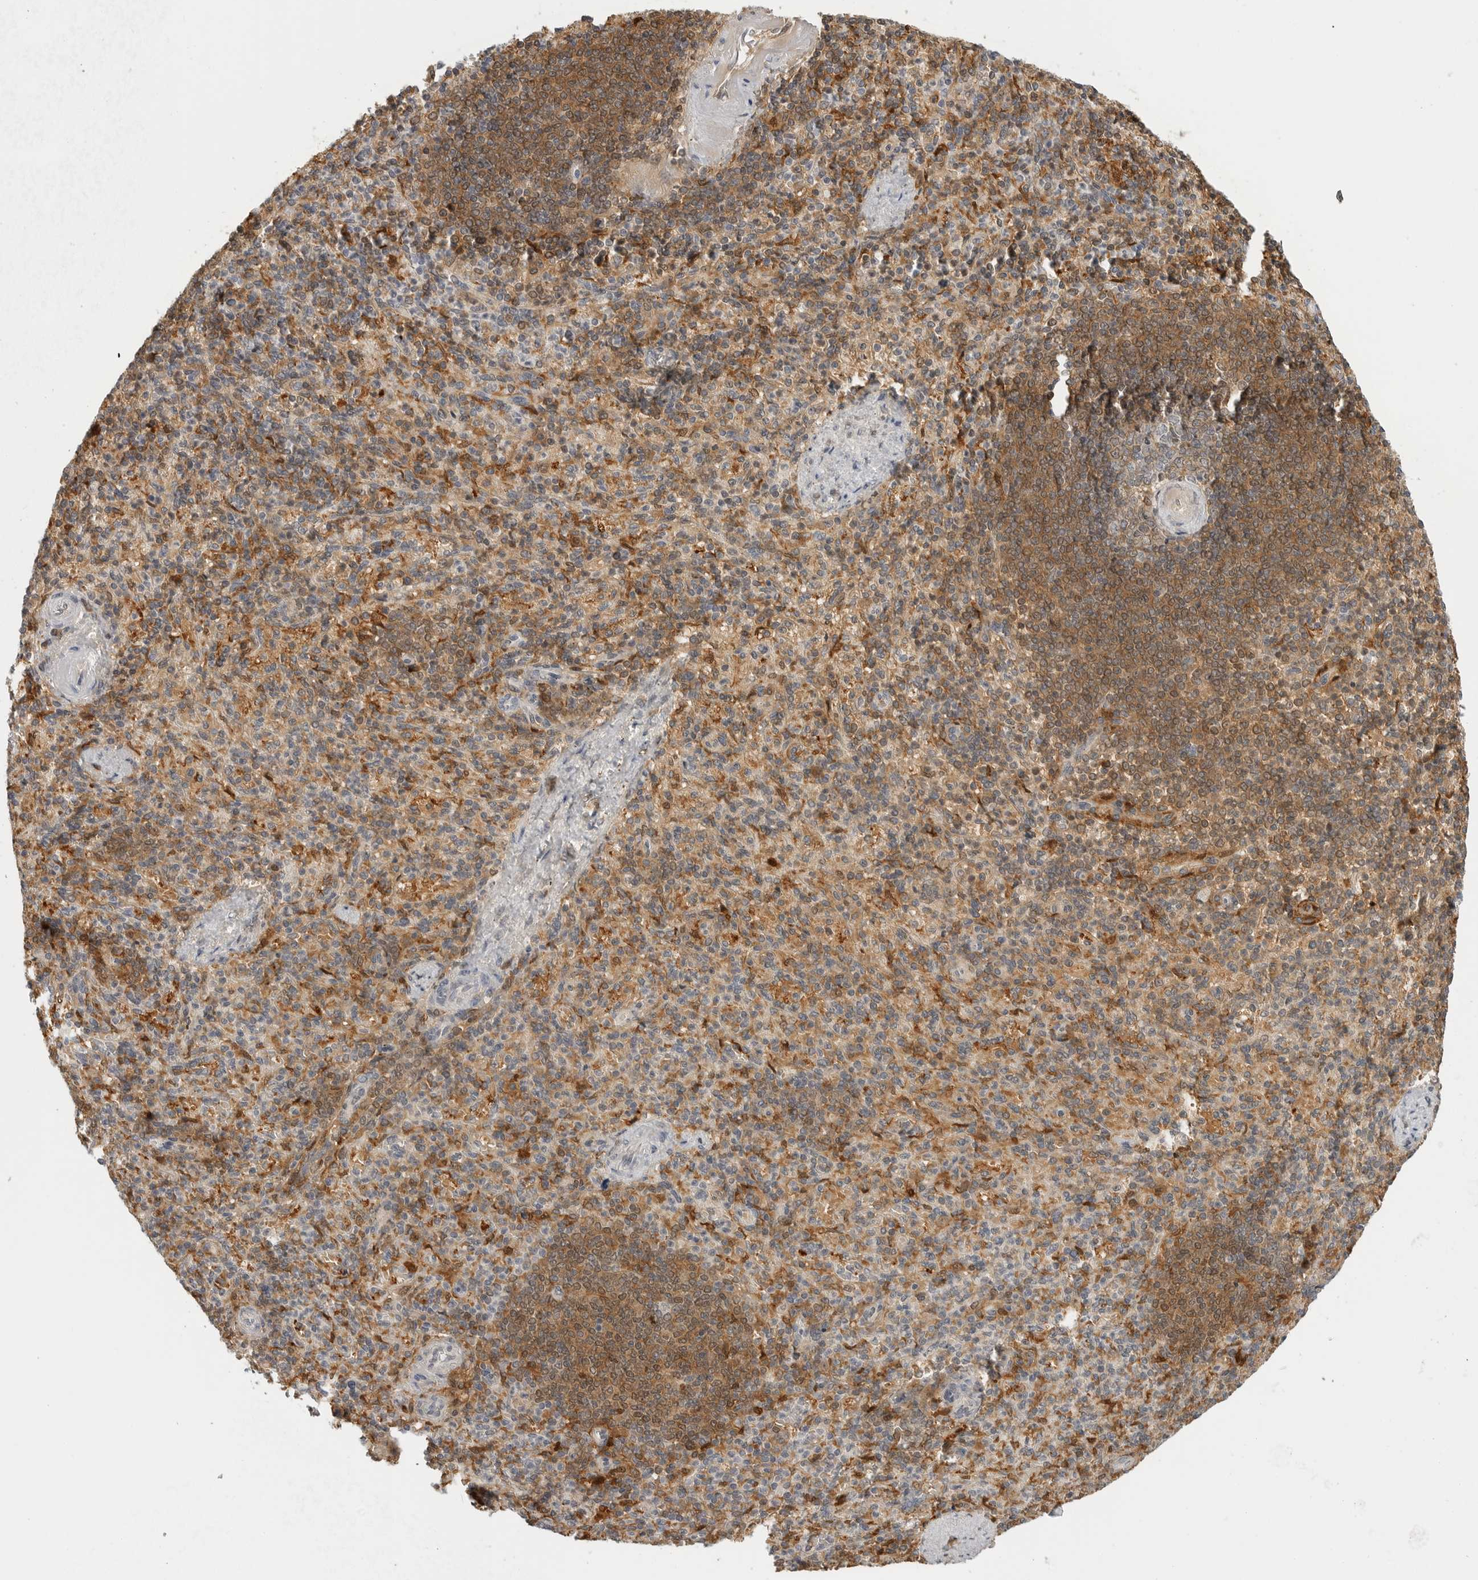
{"staining": {"intensity": "moderate", "quantity": "25%-75%", "location": "cytoplasmic/membranous,nuclear"}, "tissue": "spleen", "cell_type": "Cells in red pulp", "image_type": "normal", "snomed": [{"axis": "morphology", "description": "Normal tissue, NOS"}, {"axis": "topography", "description": "Spleen"}], "caption": "This is a photomicrograph of IHC staining of unremarkable spleen, which shows moderate staining in the cytoplasmic/membranous,nuclear of cells in red pulp.", "gene": "CTIF", "patient": {"sex": "female", "age": 74}}